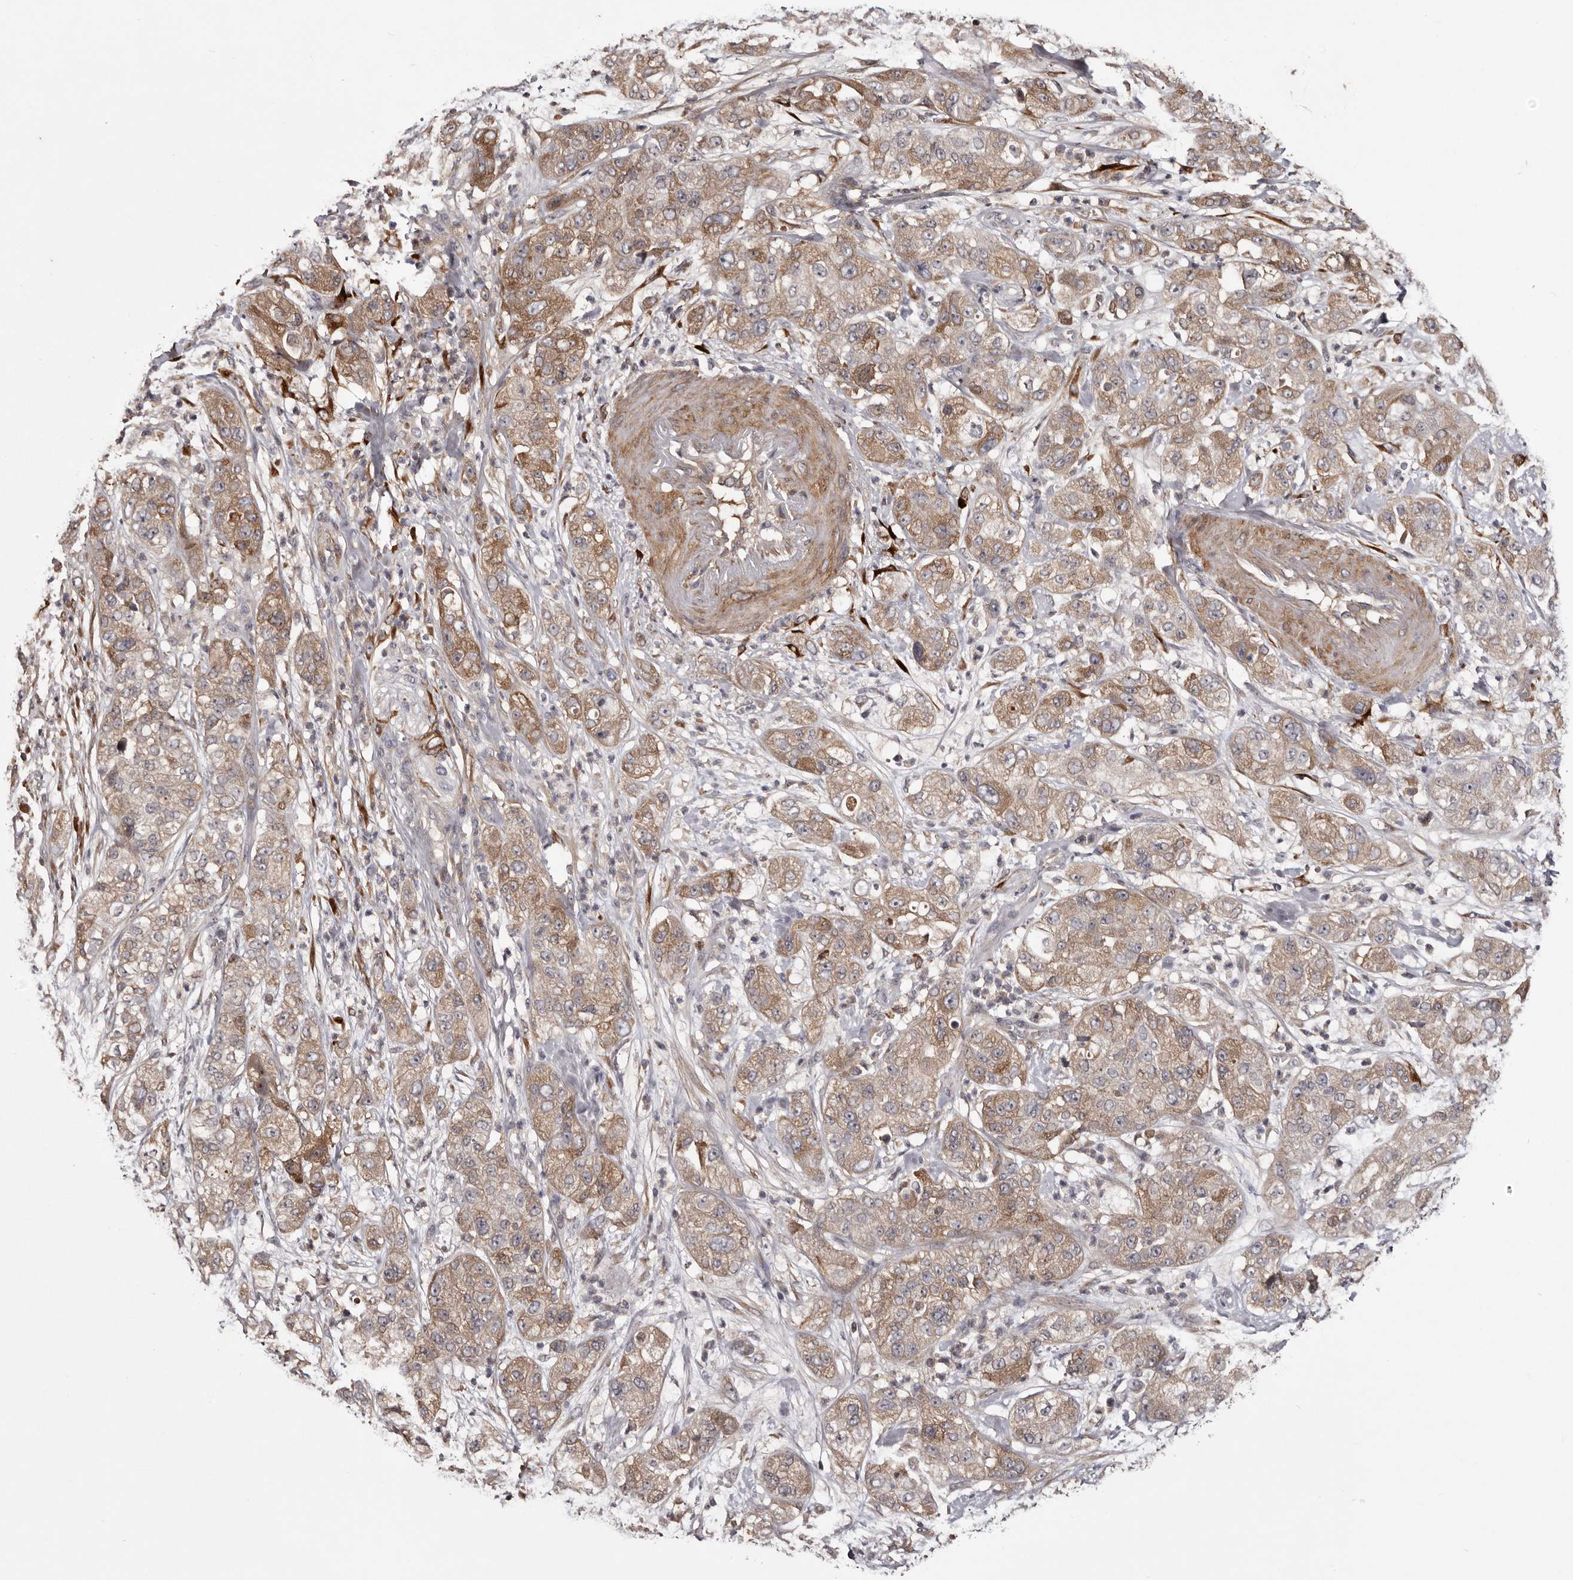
{"staining": {"intensity": "weak", "quantity": ">75%", "location": "cytoplasmic/membranous"}, "tissue": "pancreatic cancer", "cell_type": "Tumor cells", "image_type": "cancer", "snomed": [{"axis": "morphology", "description": "Adenocarcinoma, NOS"}, {"axis": "topography", "description": "Pancreas"}], "caption": "This histopathology image displays IHC staining of adenocarcinoma (pancreatic), with low weak cytoplasmic/membranous positivity in about >75% of tumor cells.", "gene": "CYP1B1", "patient": {"sex": "female", "age": 78}}